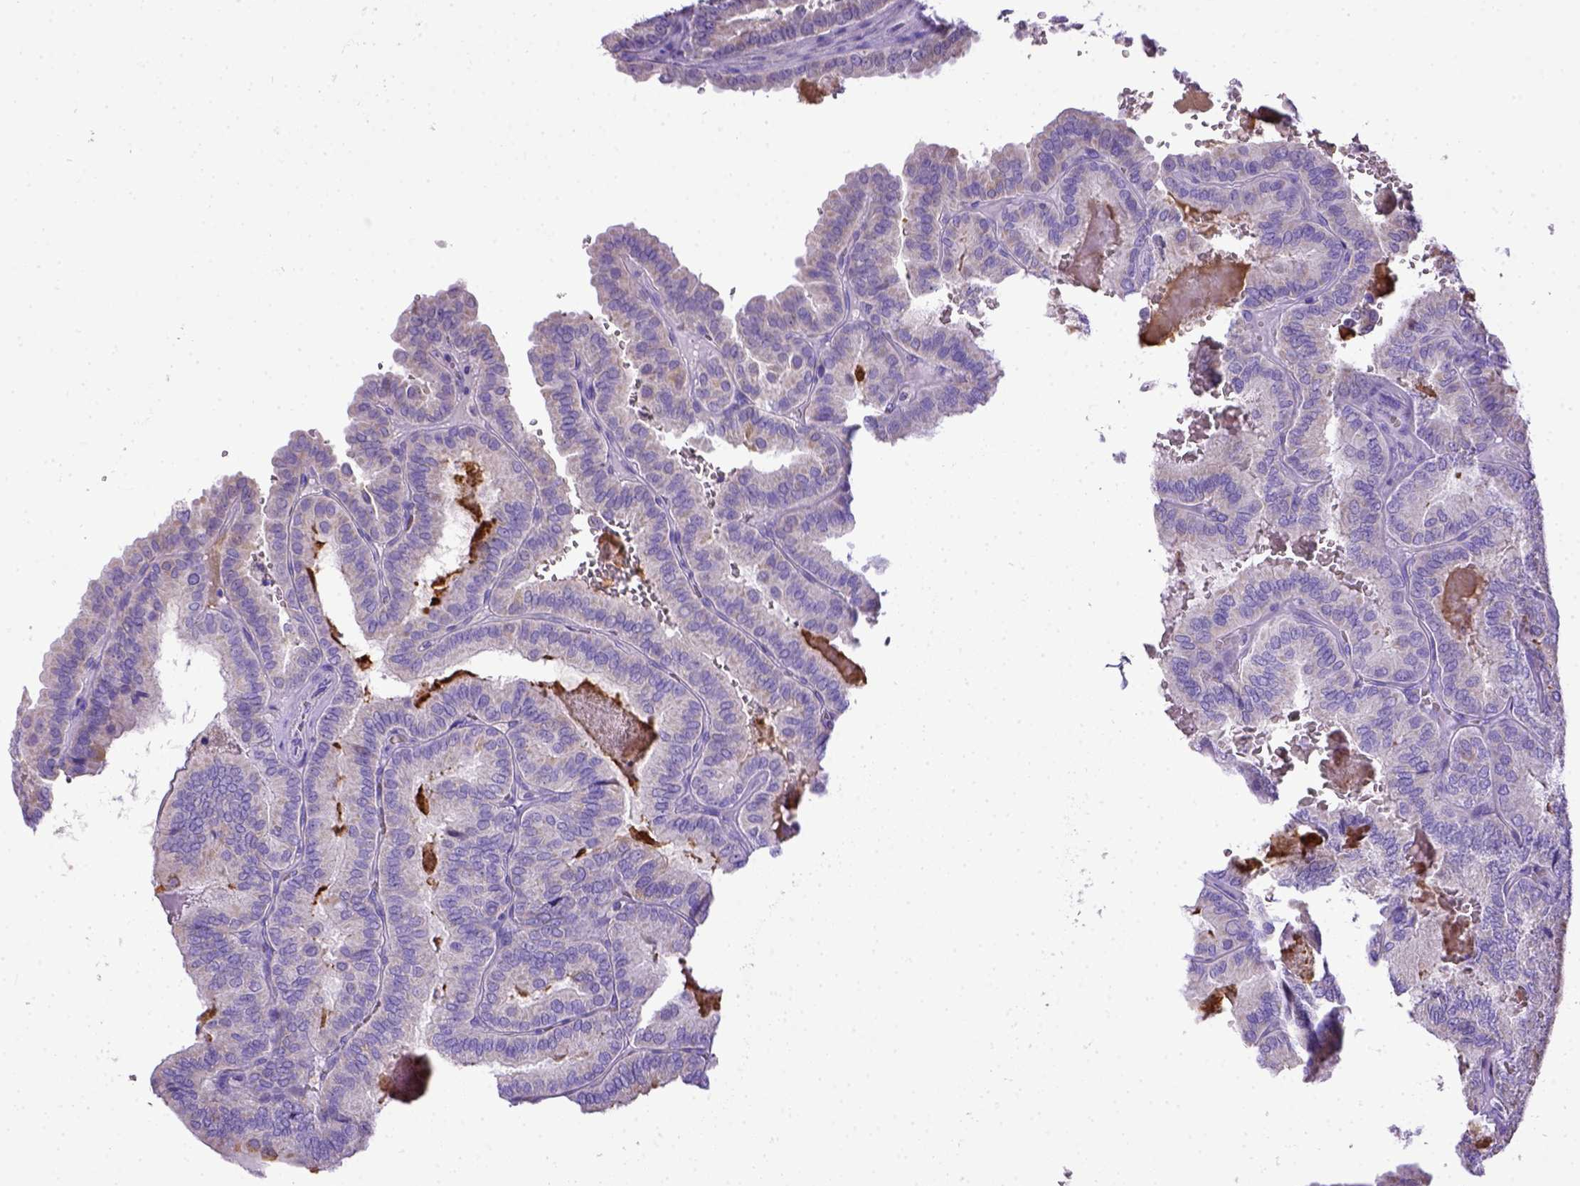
{"staining": {"intensity": "negative", "quantity": "none", "location": "none"}, "tissue": "thyroid cancer", "cell_type": "Tumor cells", "image_type": "cancer", "snomed": [{"axis": "morphology", "description": "Papillary adenocarcinoma, NOS"}, {"axis": "topography", "description": "Thyroid gland"}], "caption": "DAB immunohistochemical staining of human papillary adenocarcinoma (thyroid) reveals no significant expression in tumor cells.", "gene": "SPEF1", "patient": {"sex": "female", "age": 75}}